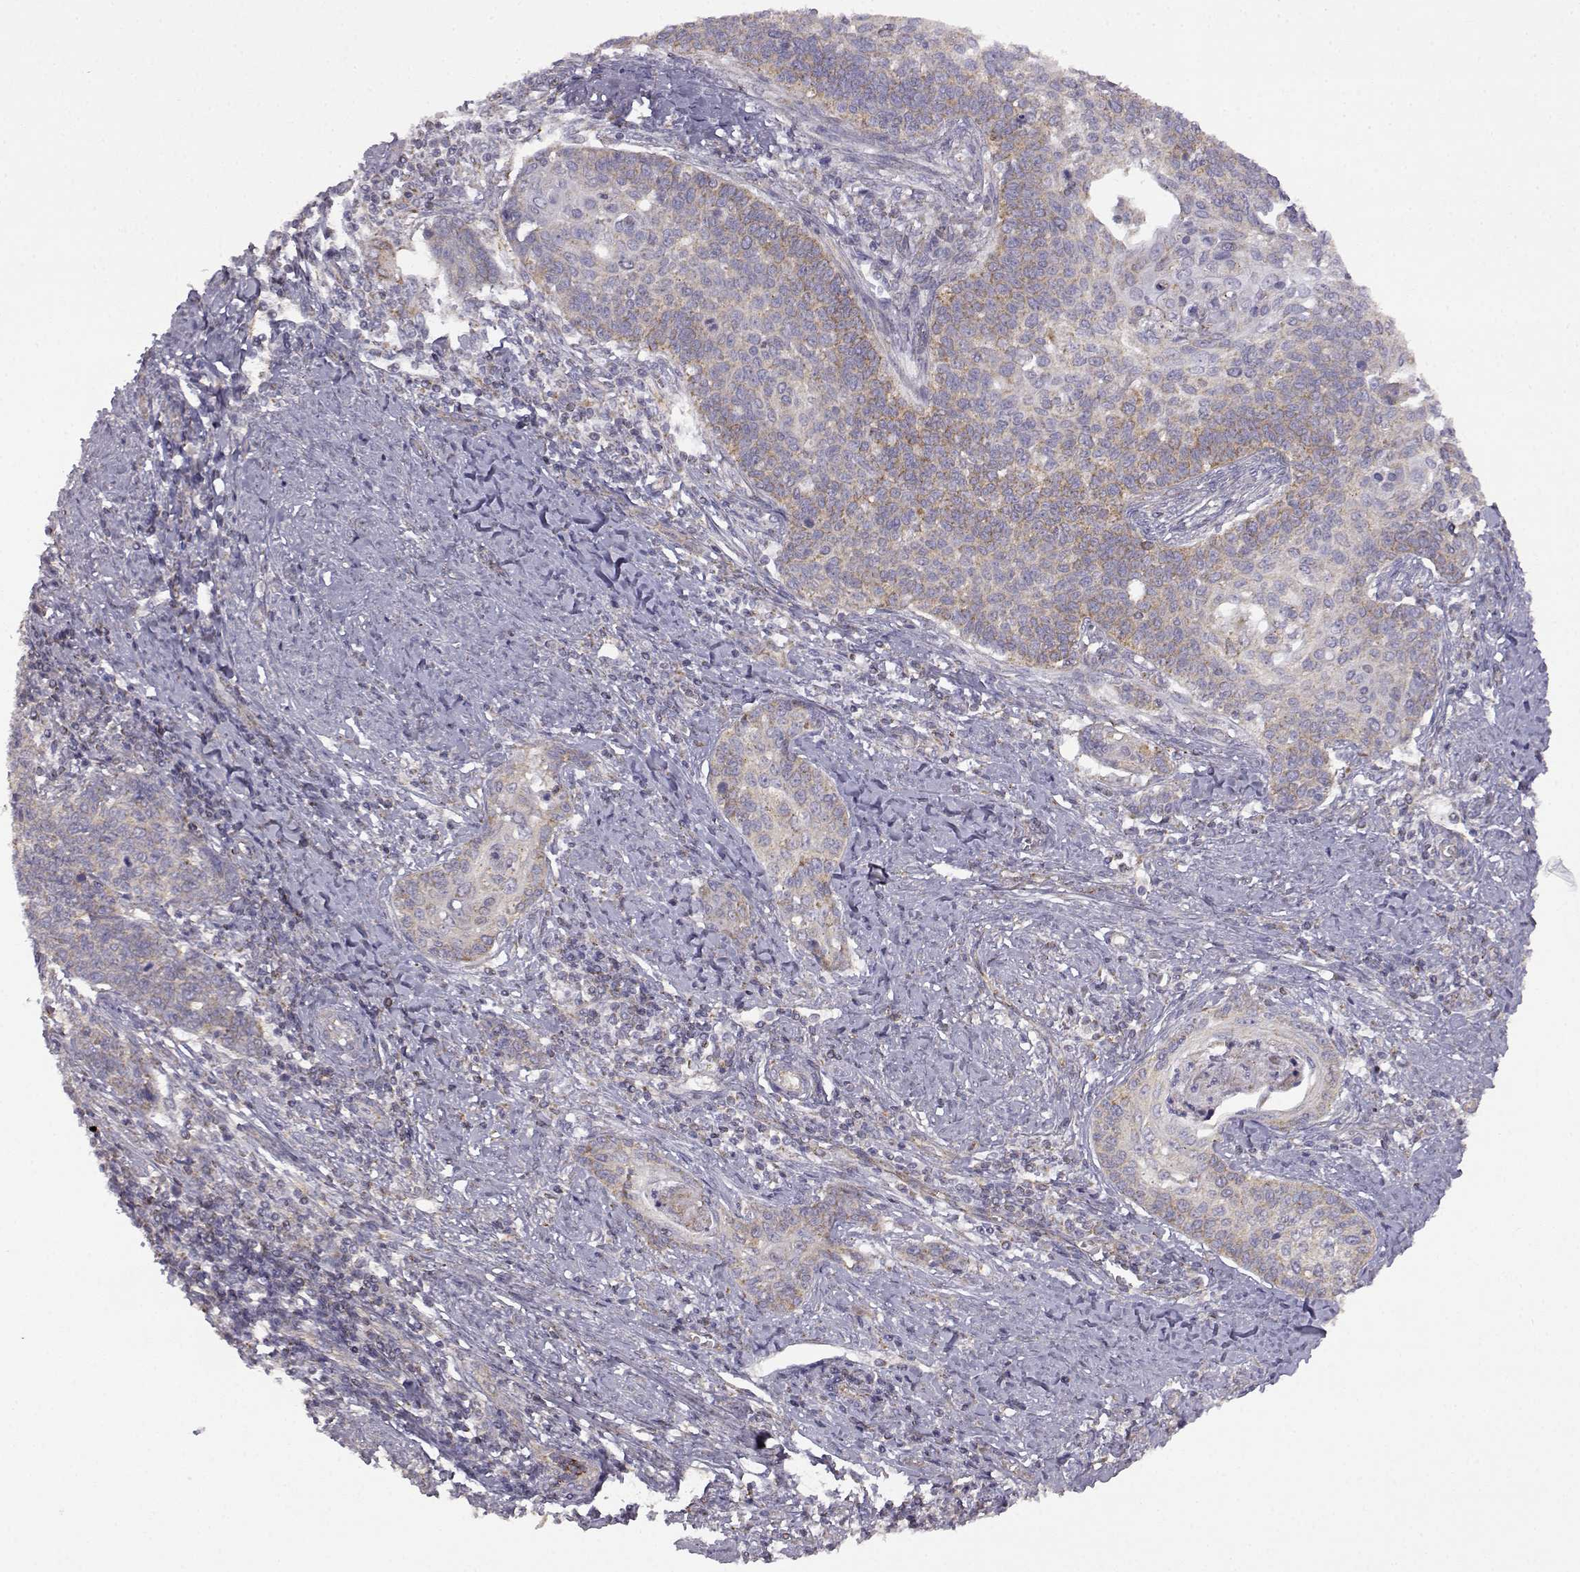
{"staining": {"intensity": "weak", "quantity": "<25%", "location": "cytoplasmic/membranous"}, "tissue": "cervical cancer", "cell_type": "Tumor cells", "image_type": "cancer", "snomed": [{"axis": "morphology", "description": "Squamous cell carcinoma, NOS"}, {"axis": "topography", "description": "Cervix"}], "caption": "The histopathology image displays no staining of tumor cells in cervical cancer (squamous cell carcinoma).", "gene": "DDC", "patient": {"sex": "female", "age": 39}}